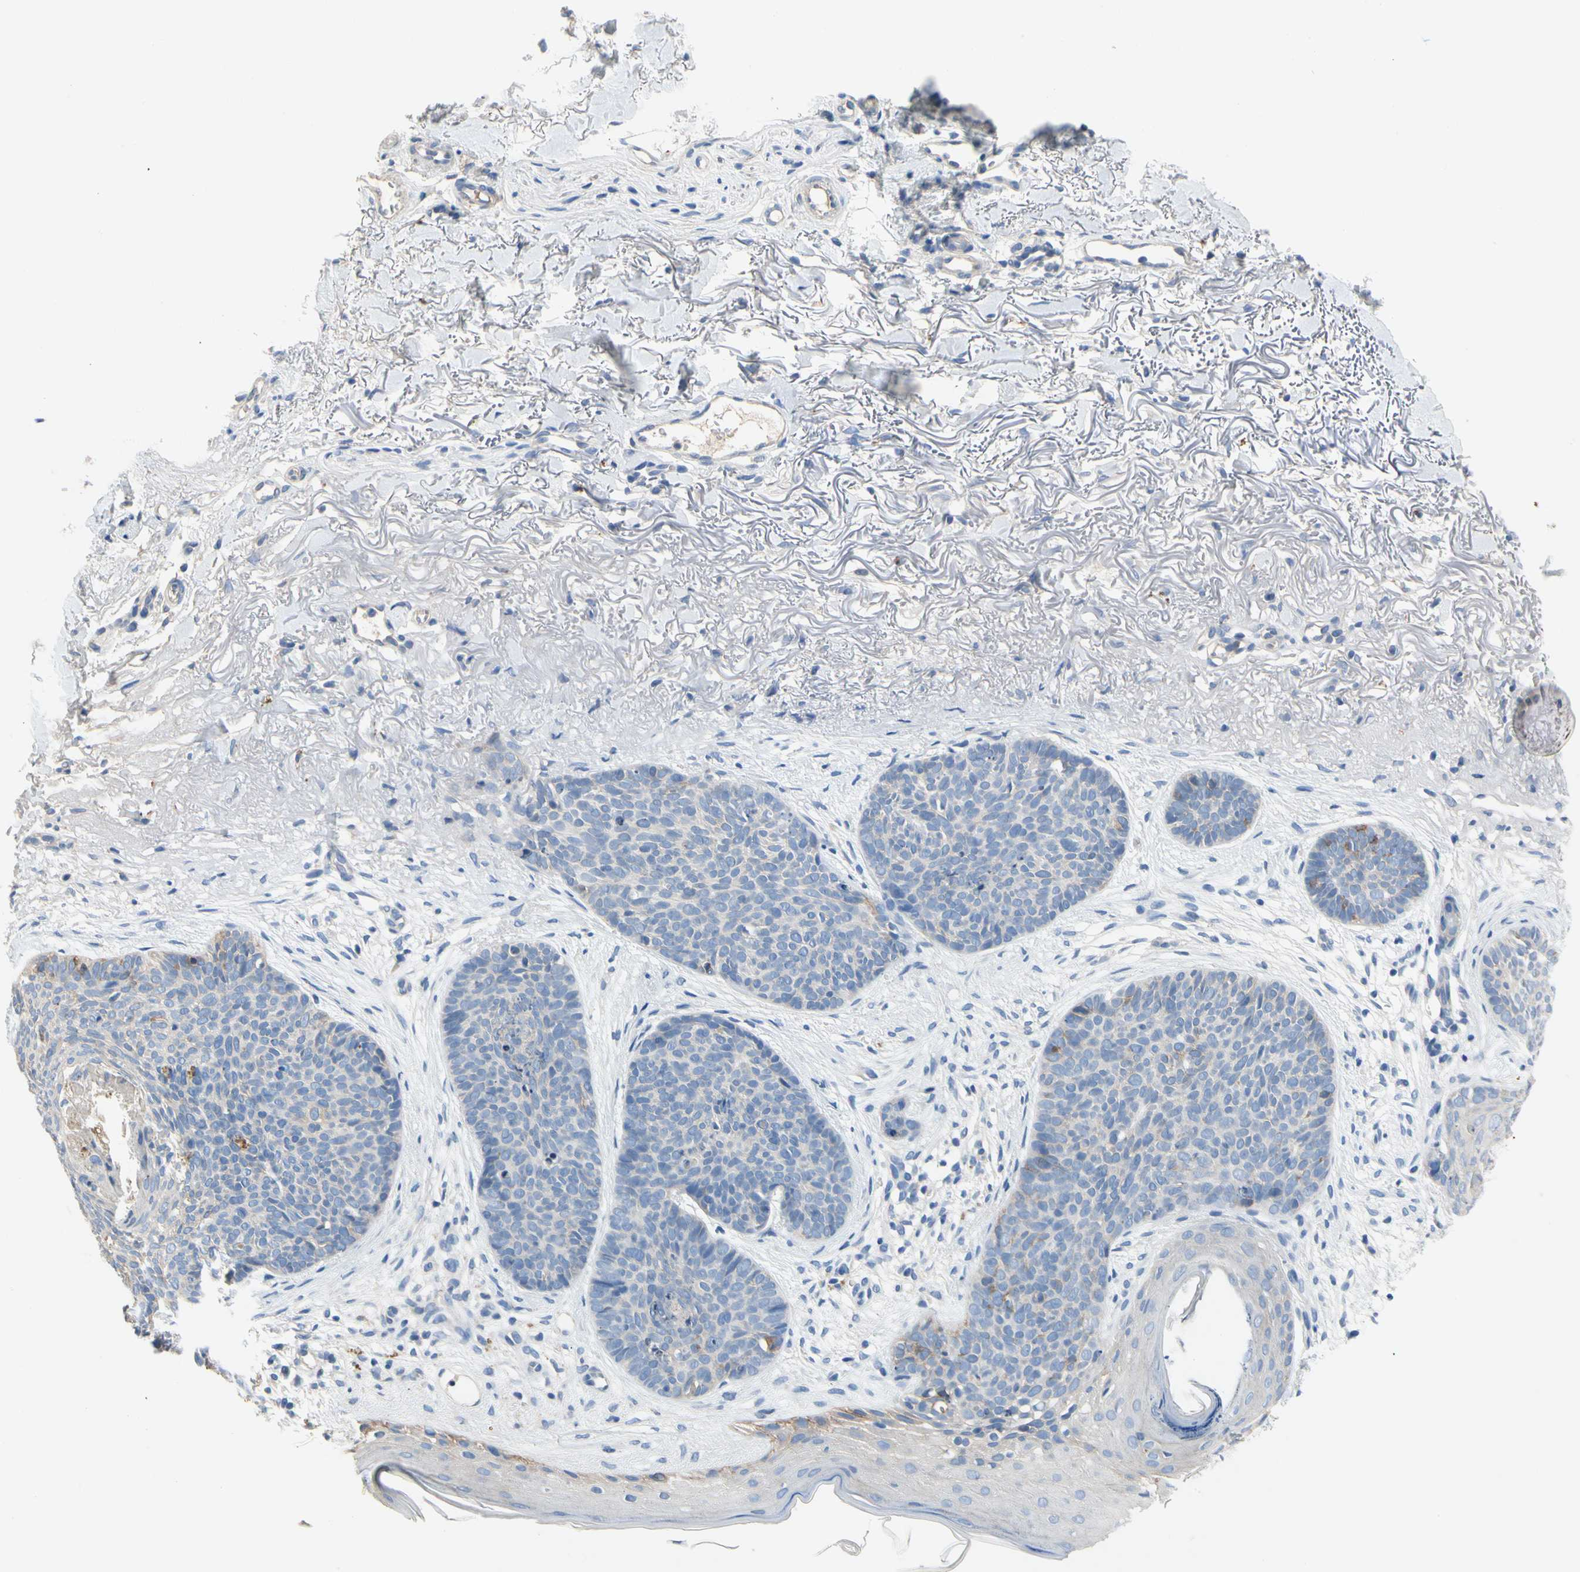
{"staining": {"intensity": "moderate", "quantity": "<25%", "location": "cytoplasmic/membranous"}, "tissue": "skin cancer", "cell_type": "Tumor cells", "image_type": "cancer", "snomed": [{"axis": "morphology", "description": "Normal tissue, NOS"}, {"axis": "morphology", "description": "Basal cell carcinoma"}, {"axis": "topography", "description": "Skin"}], "caption": "The histopathology image displays staining of basal cell carcinoma (skin), revealing moderate cytoplasmic/membranous protein expression (brown color) within tumor cells.", "gene": "CA14", "patient": {"sex": "female", "age": 70}}